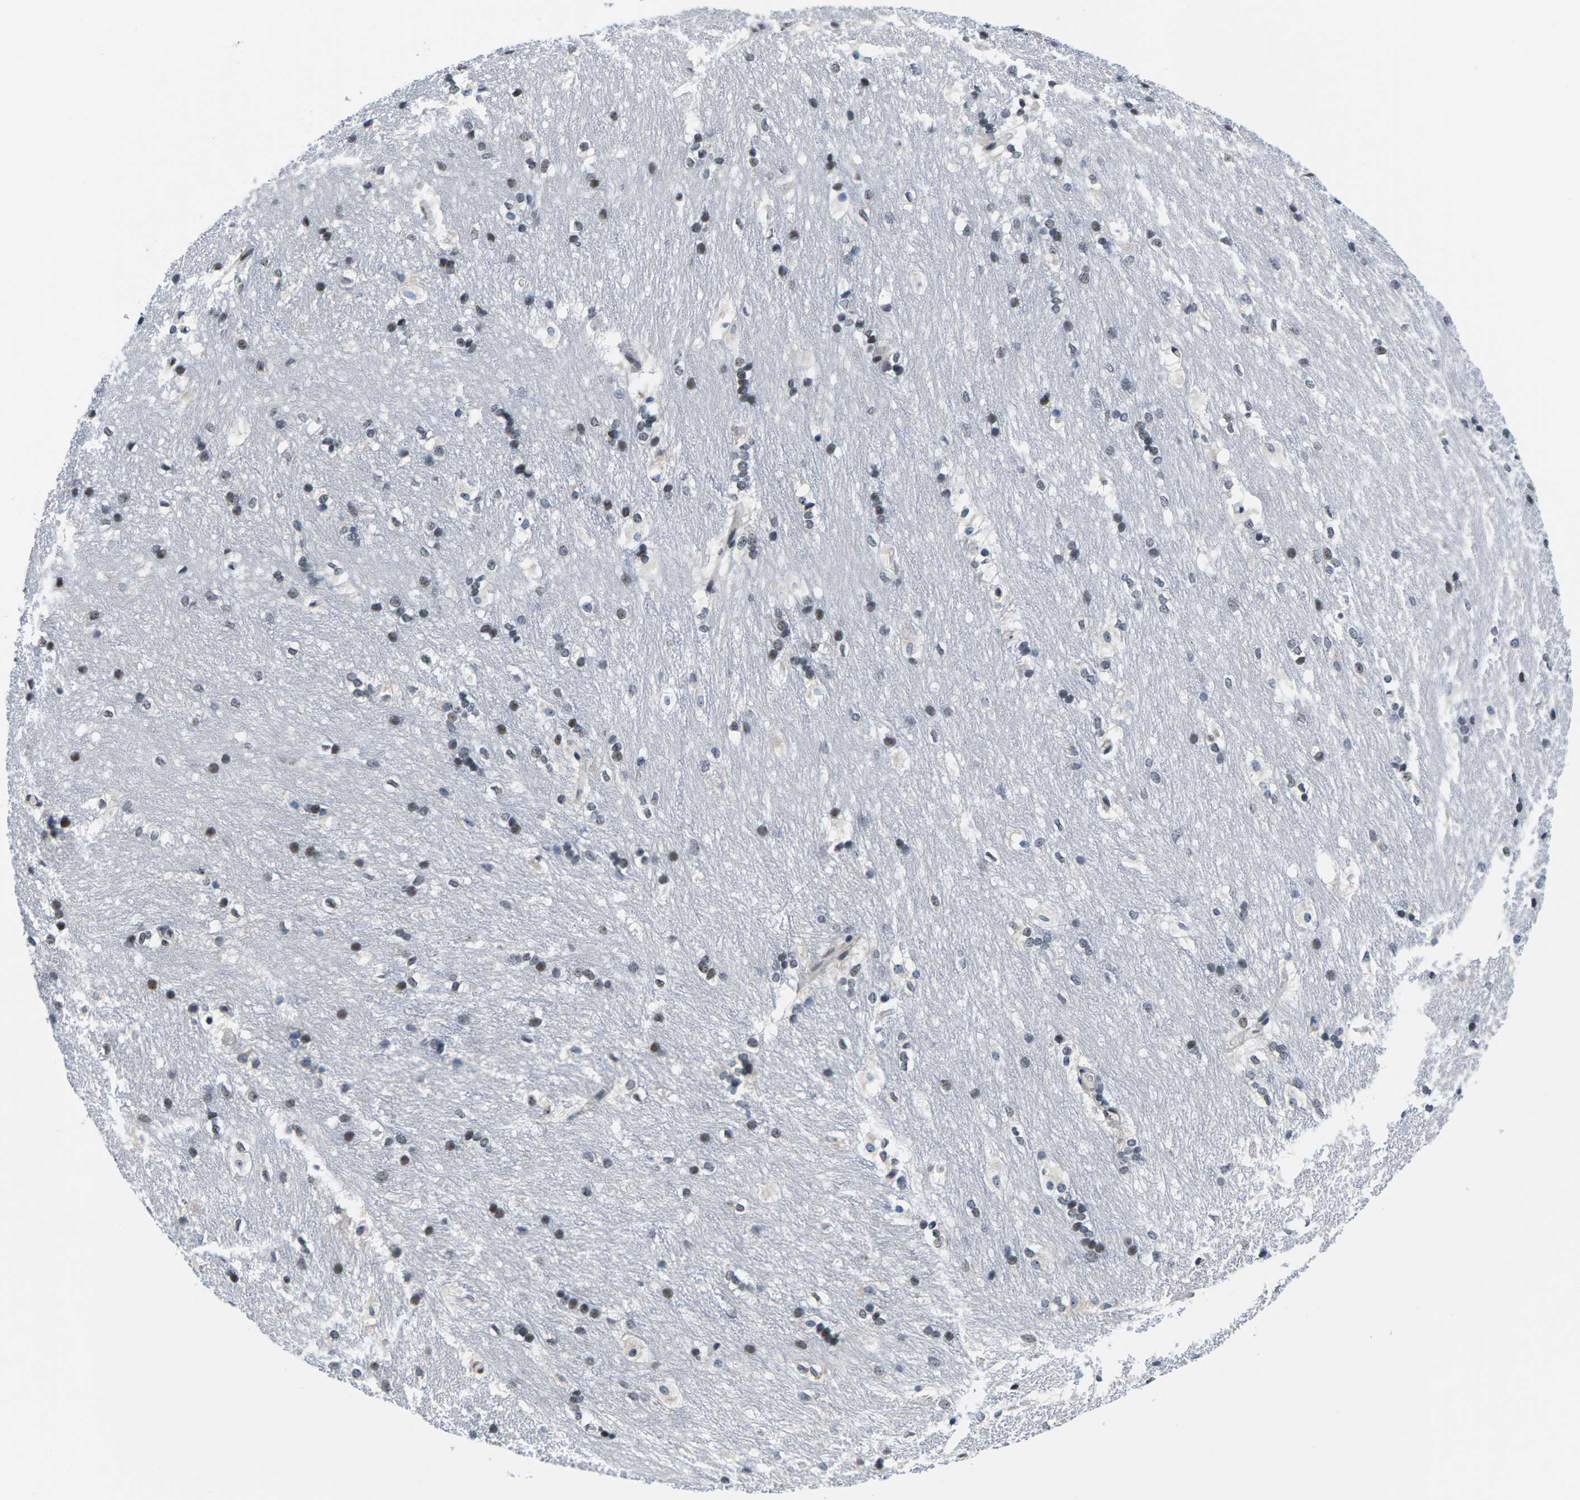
{"staining": {"intensity": "moderate", "quantity": "<25%", "location": "nuclear"}, "tissue": "caudate", "cell_type": "Glial cells", "image_type": "normal", "snomed": [{"axis": "morphology", "description": "Normal tissue, NOS"}, {"axis": "topography", "description": "Lateral ventricle wall"}], "caption": "Protein expression by immunohistochemistry (IHC) reveals moderate nuclear staining in about <25% of glial cells in unremarkable caudate.", "gene": "NSRP1", "patient": {"sex": "female", "age": 19}}